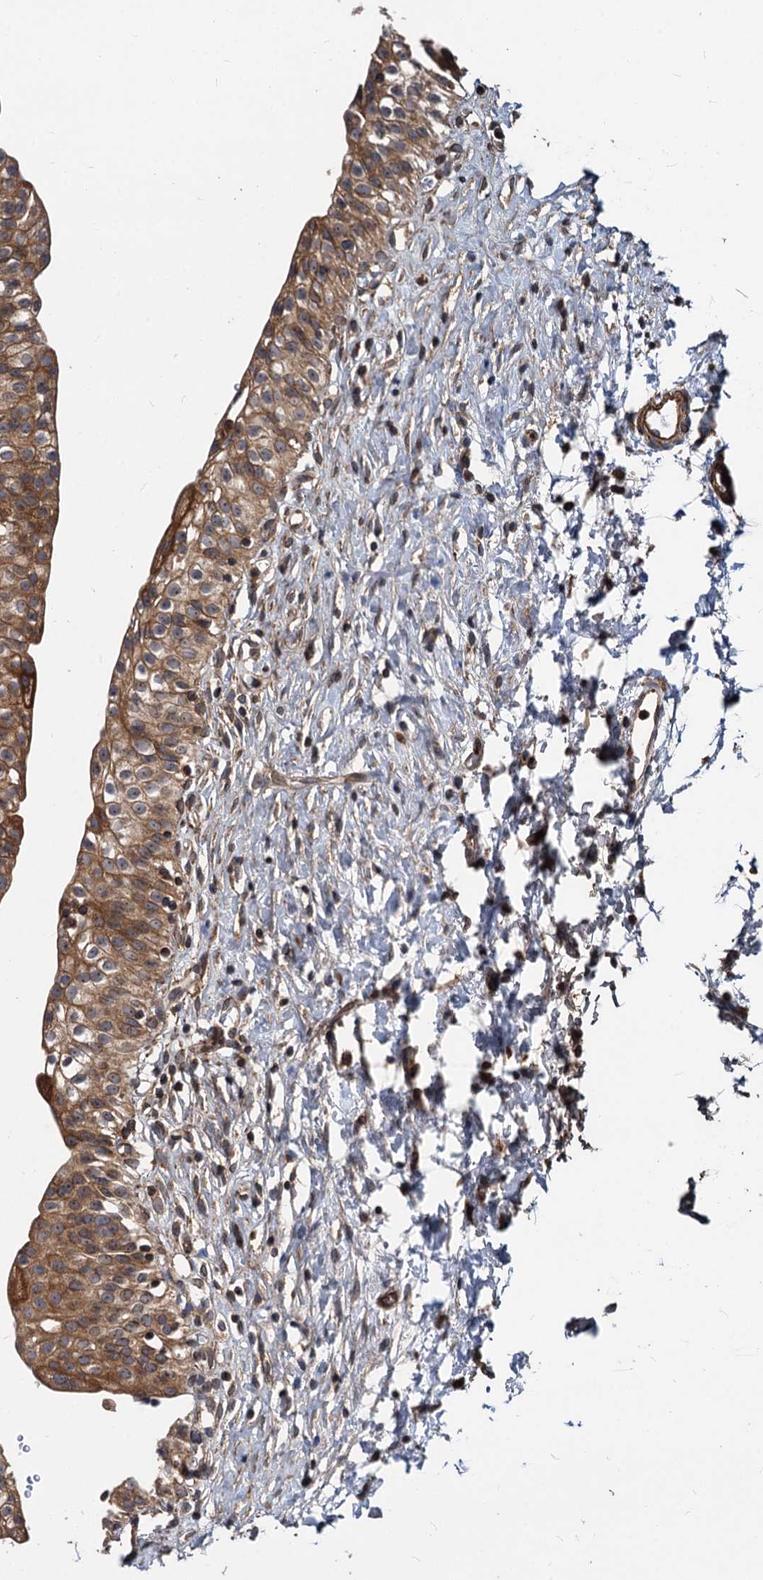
{"staining": {"intensity": "strong", "quantity": ">75%", "location": "cytoplasmic/membranous"}, "tissue": "urinary bladder", "cell_type": "Urothelial cells", "image_type": "normal", "snomed": [{"axis": "morphology", "description": "Normal tissue, NOS"}, {"axis": "topography", "description": "Urinary bladder"}], "caption": "IHC photomicrograph of unremarkable human urinary bladder stained for a protein (brown), which displays high levels of strong cytoplasmic/membranous staining in approximately >75% of urothelial cells.", "gene": "STIM1", "patient": {"sex": "male", "age": 51}}